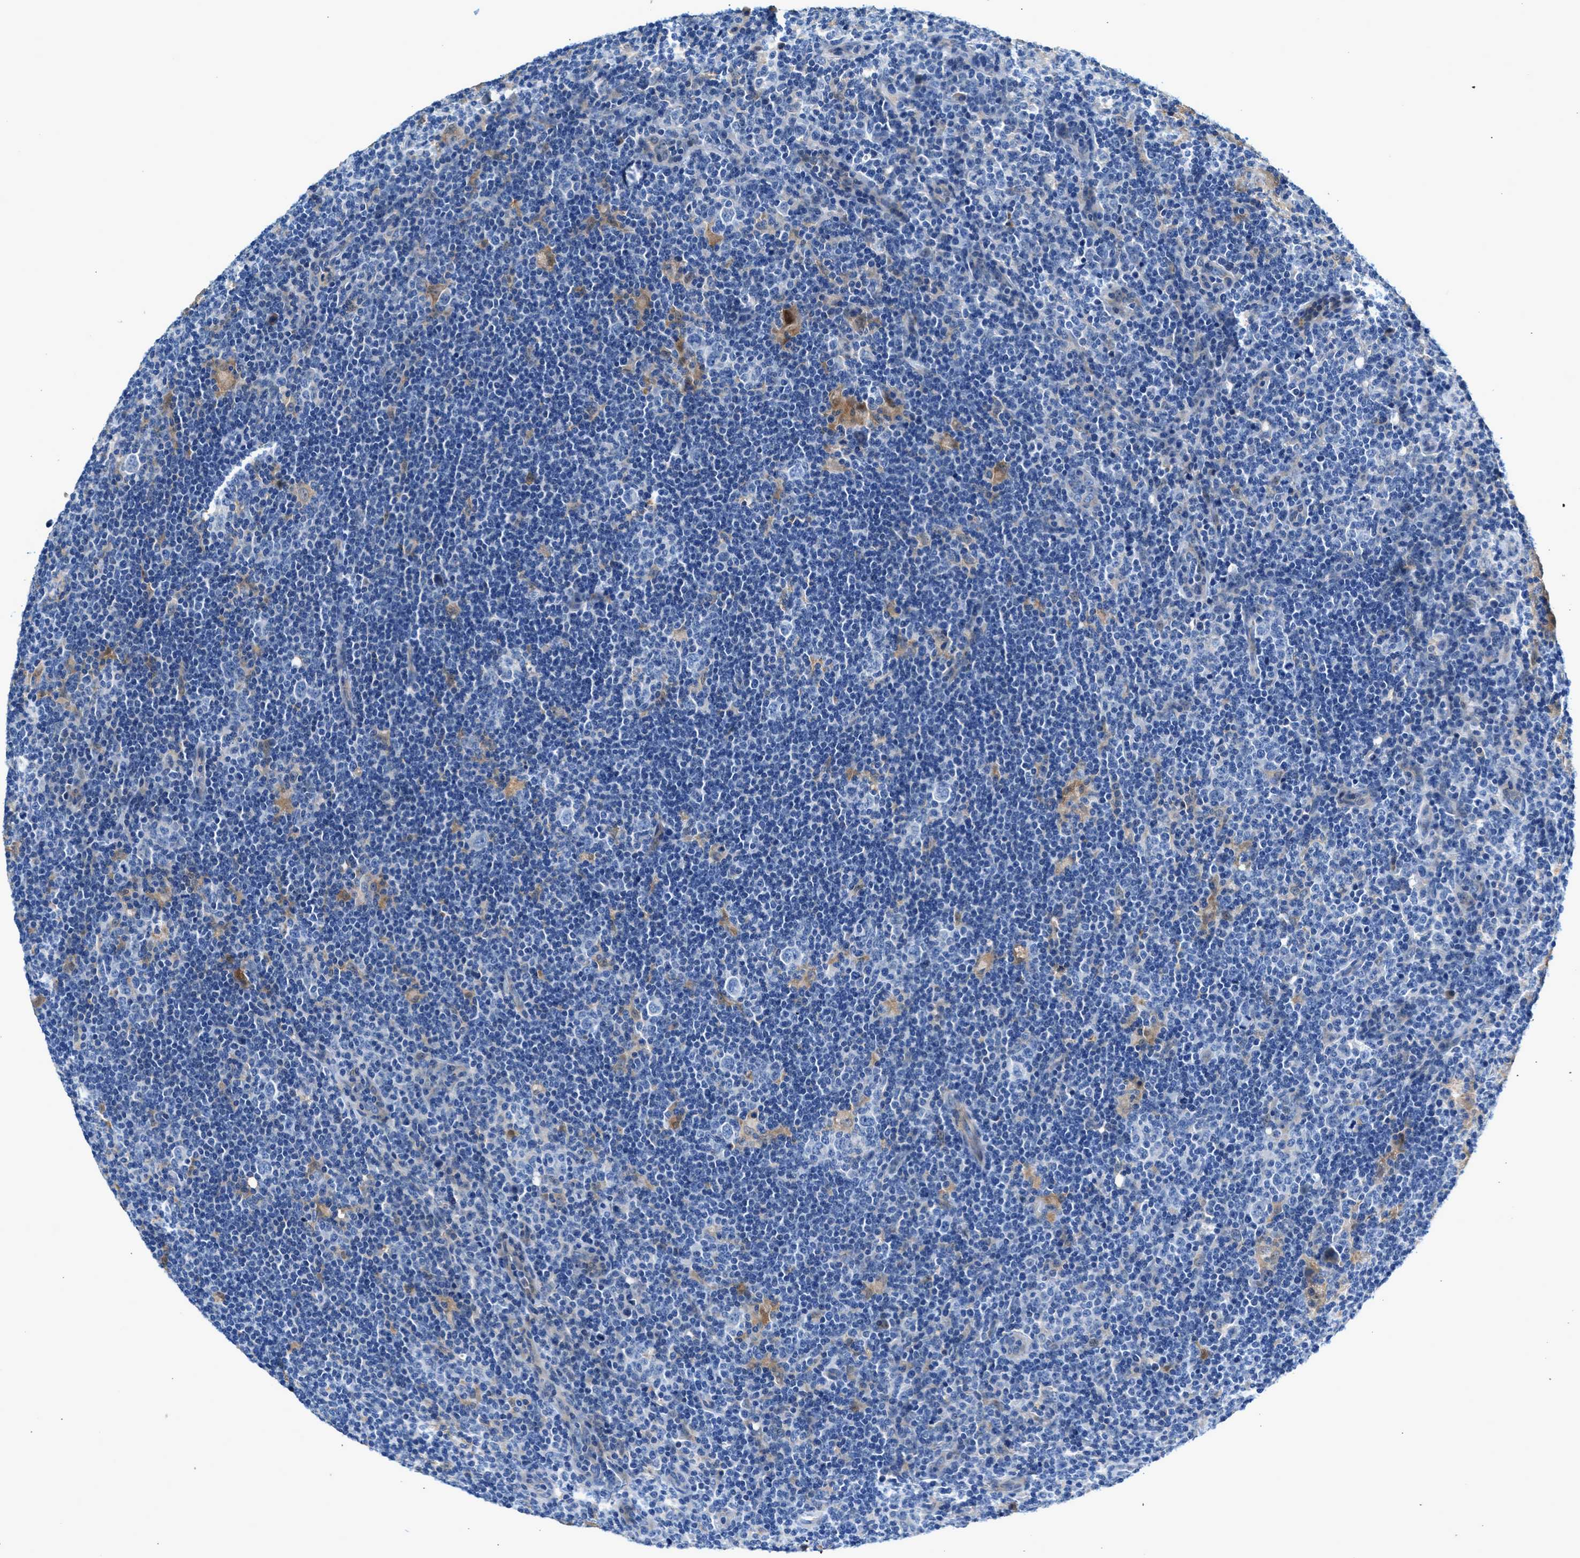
{"staining": {"intensity": "negative", "quantity": "none", "location": "none"}, "tissue": "lymphoma", "cell_type": "Tumor cells", "image_type": "cancer", "snomed": [{"axis": "morphology", "description": "Hodgkin's disease, NOS"}, {"axis": "topography", "description": "Lymph node"}], "caption": "Tumor cells are negative for protein expression in human lymphoma.", "gene": "RWDD2B", "patient": {"sex": "female", "age": 57}}